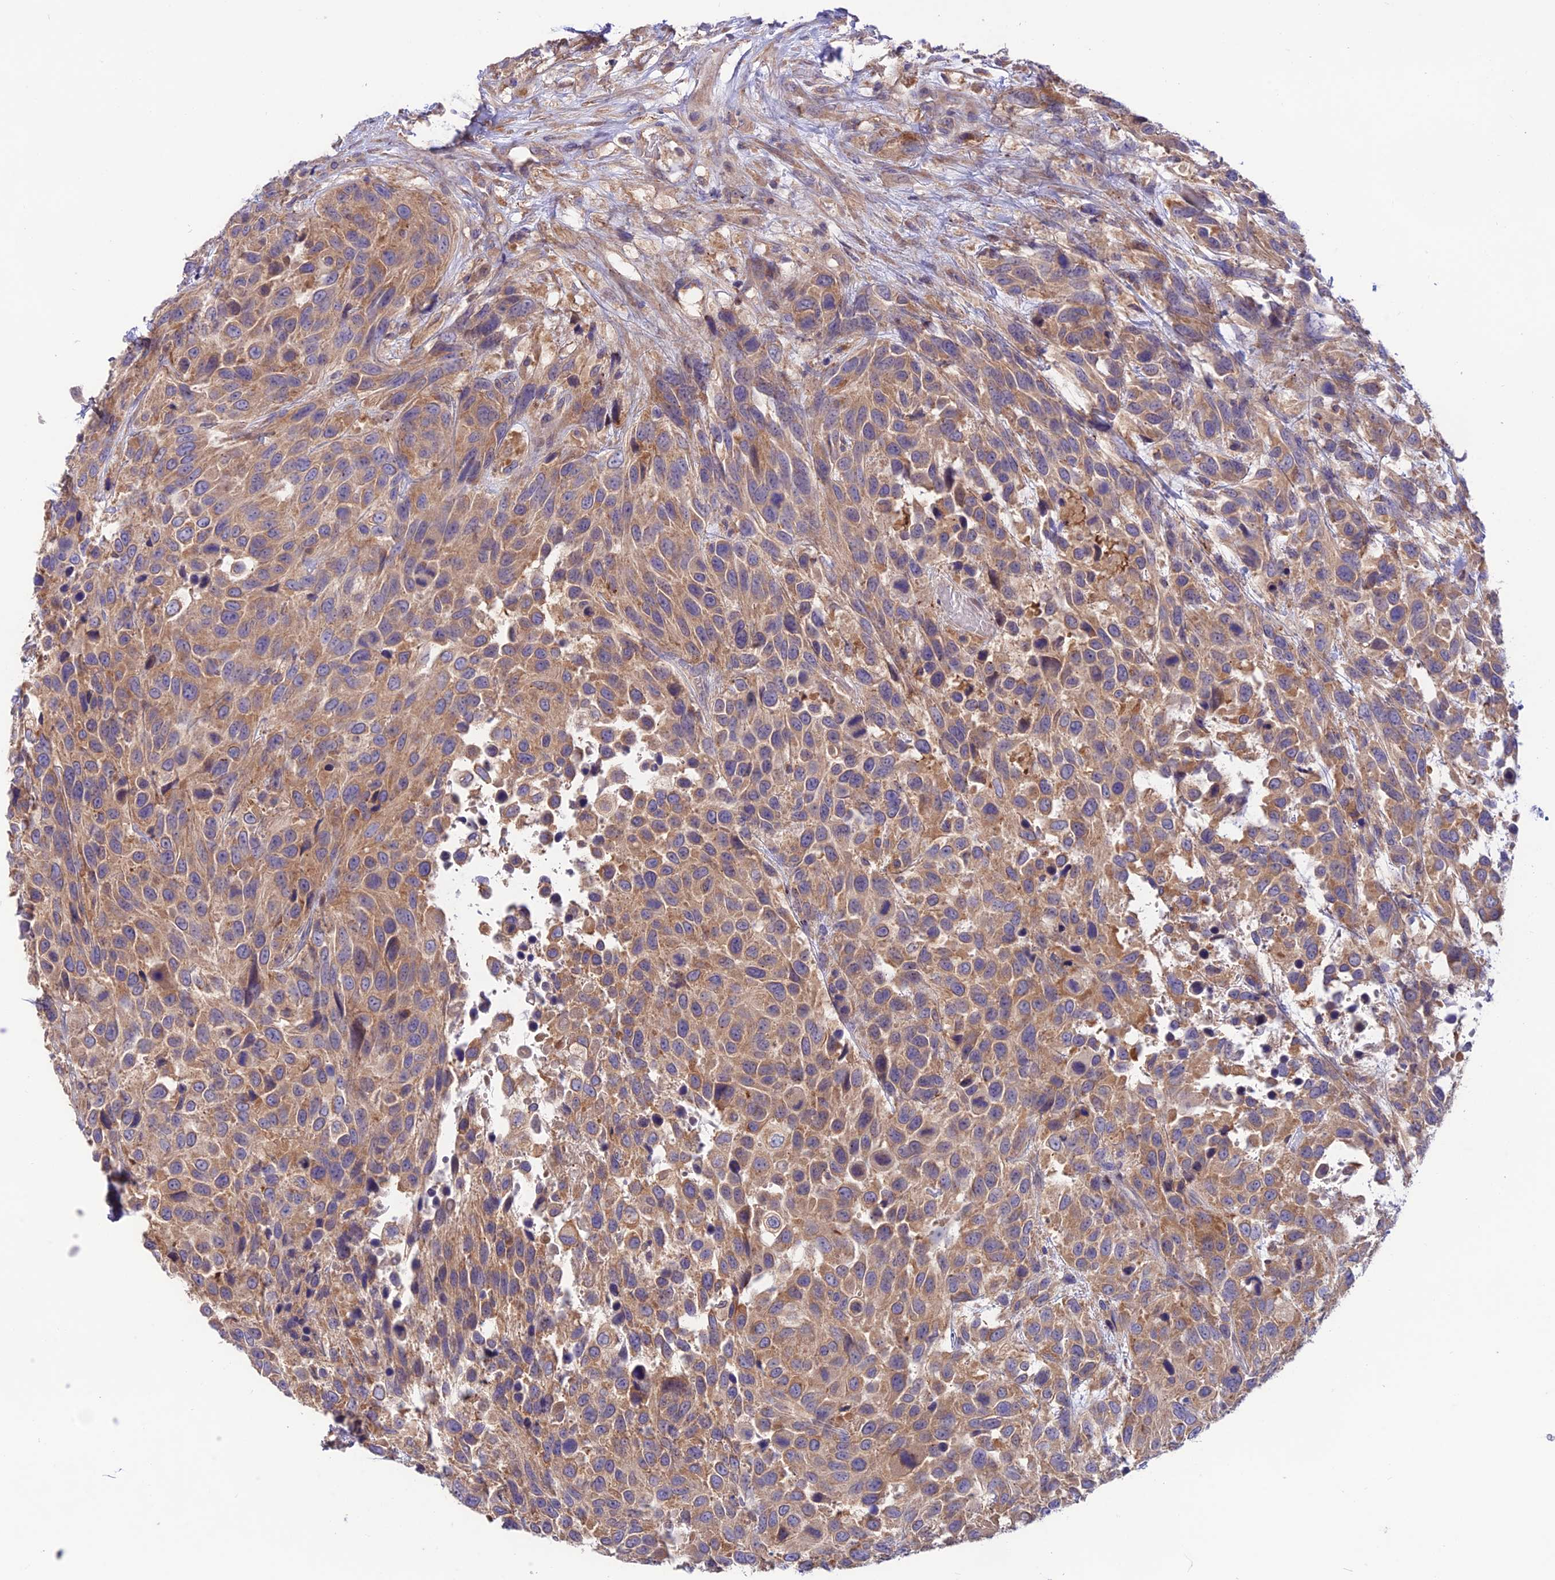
{"staining": {"intensity": "moderate", "quantity": ">75%", "location": "cytoplasmic/membranous"}, "tissue": "urothelial cancer", "cell_type": "Tumor cells", "image_type": "cancer", "snomed": [{"axis": "morphology", "description": "Urothelial carcinoma, High grade"}, {"axis": "topography", "description": "Urinary bladder"}], "caption": "Tumor cells show moderate cytoplasmic/membranous expression in approximately >75% of cells in urothelial cancer.", "gene": "BRME1", "patient": {"sex": "female", "age": 70}}